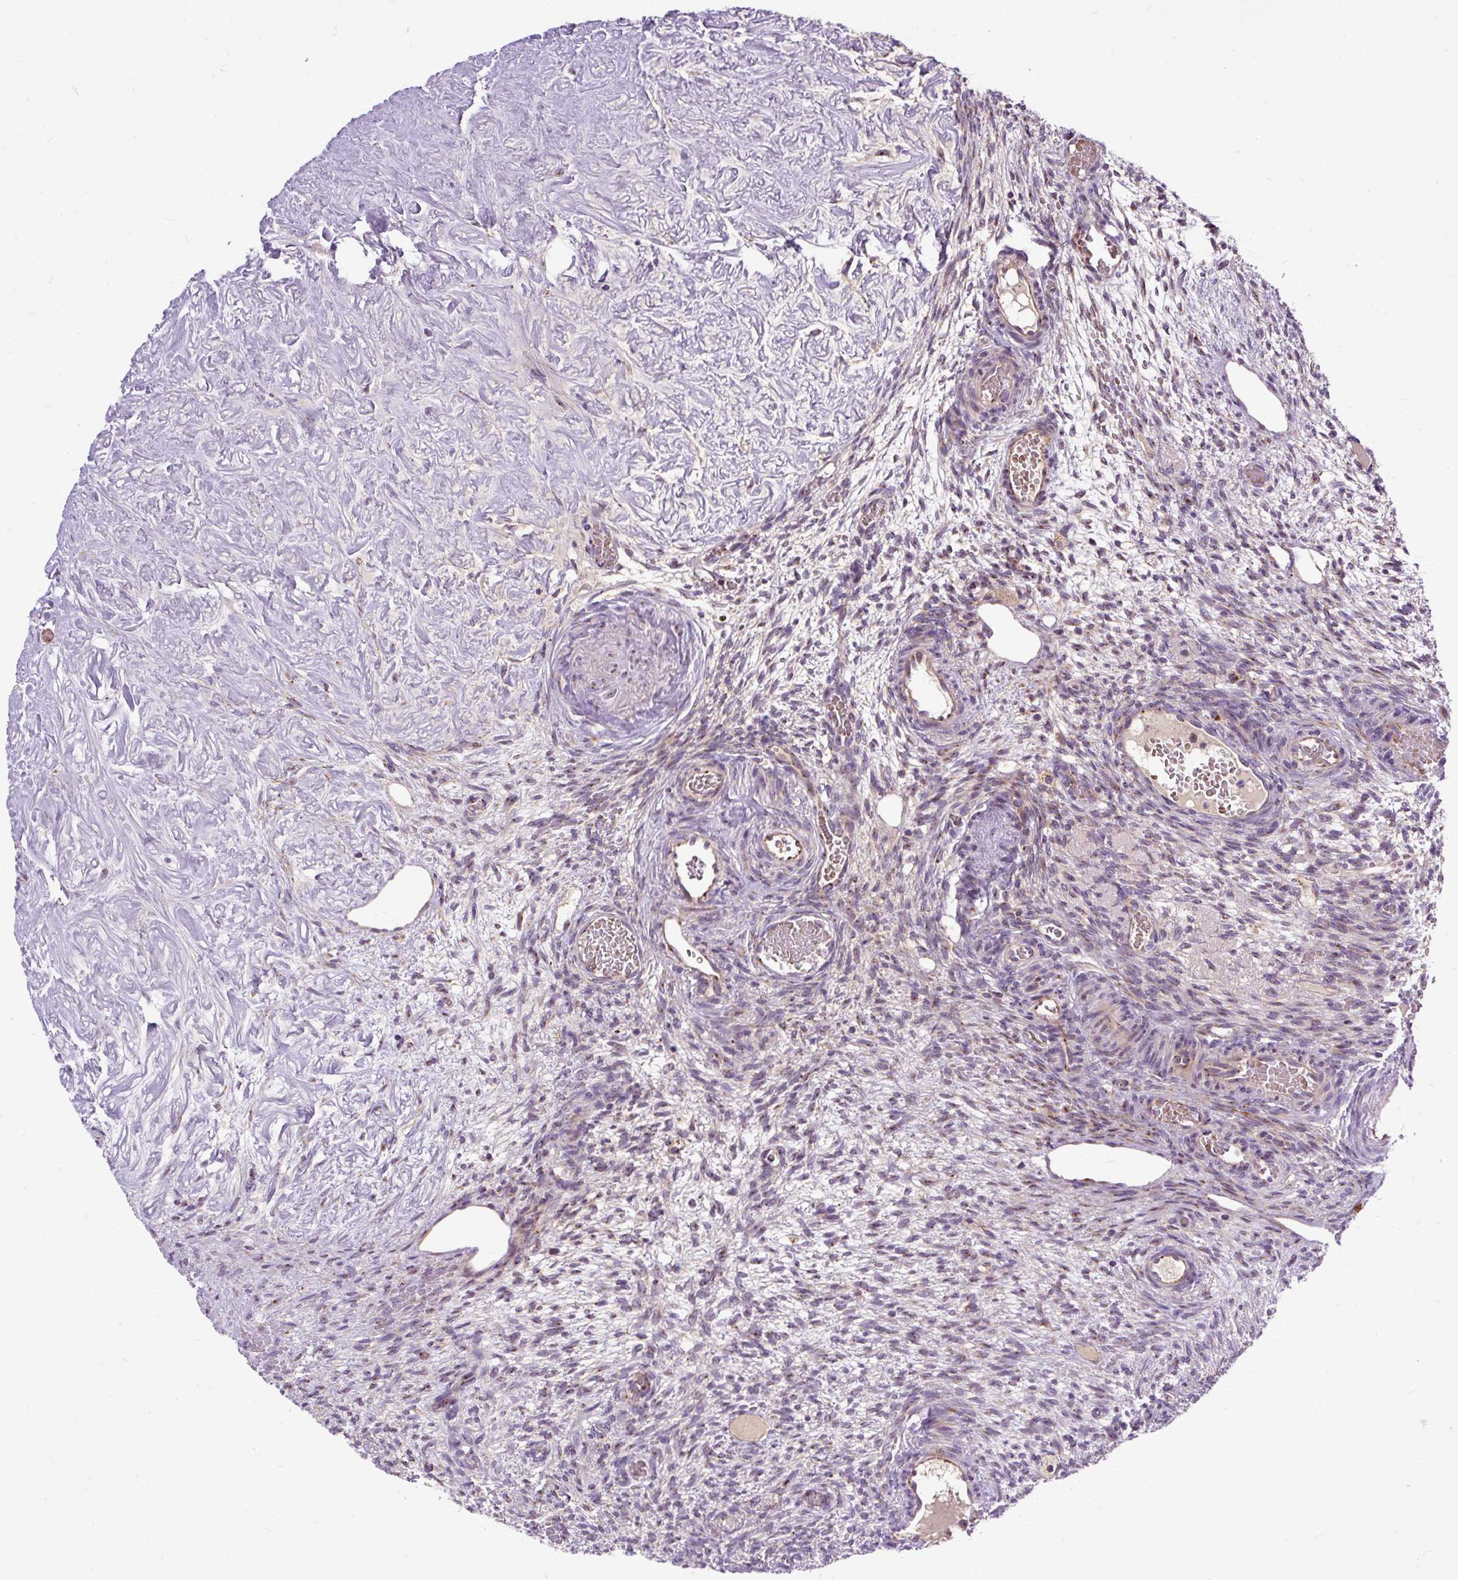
{"staining": {"intensity": "moderate", "quantity": ">75%", "location": "cytoplasmic/membranous"}, "tissue": "ovary", "cell_type": "Follicle cells", "image_type": "normal", "snomed": [{"axis": "morphology", "description": "Normal tissue, NOS"}, {"axis": "topography", "description": "Ovary"}], "caption": "Immunohistochemical staining of benign human ovary exhibits medium levels of moderate cytoplasmic/membranous expression in about >75% of follicle cells. The protein is shown in brown color, while the nuclei are stained blue.", "gene": "MSMP", "patient": {"sex": "female", "age": 67}}